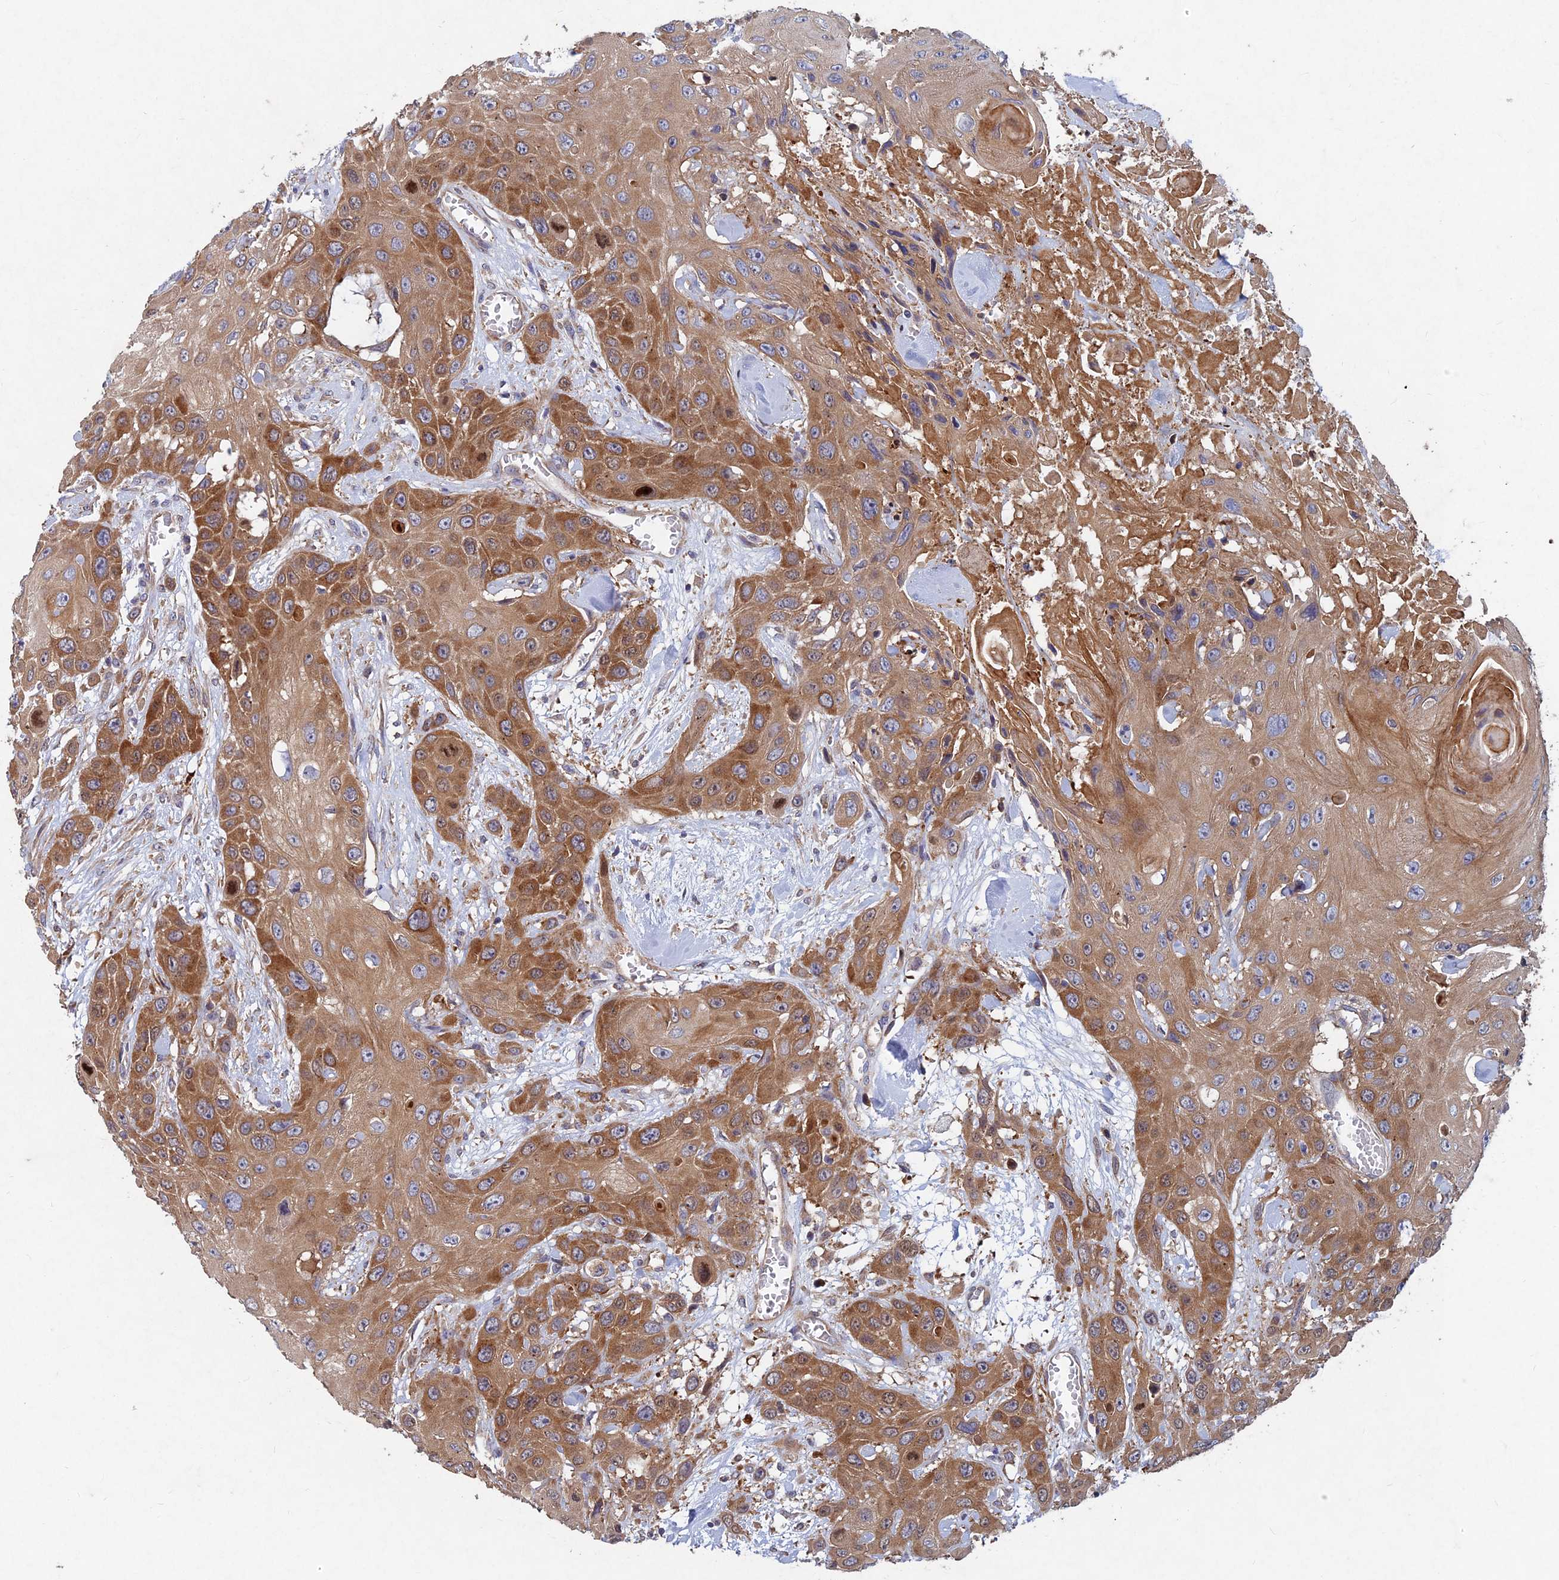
{"staining": {"intensity": "moderate", "quantity": ">75%", "location": "cytoplasmic/membranous"}, "tissue": "head and neck cancer", "cell_type": "Tumor cells", "image_type": "cancer", "snomed": [{"axis": "morphology", "description": "Squamous cell carcinoma, NOS"}, {"axis": "topography", "description": "Head-Neck"}], "caption": "About >75% of tumor cells in head and neck cancer show moderate cytoplasmic/membranous protein expression as visualized by brown immunohistochemical staining.", "gene": "NCAPG", "patient": {"sex": "male", "age": 81}}